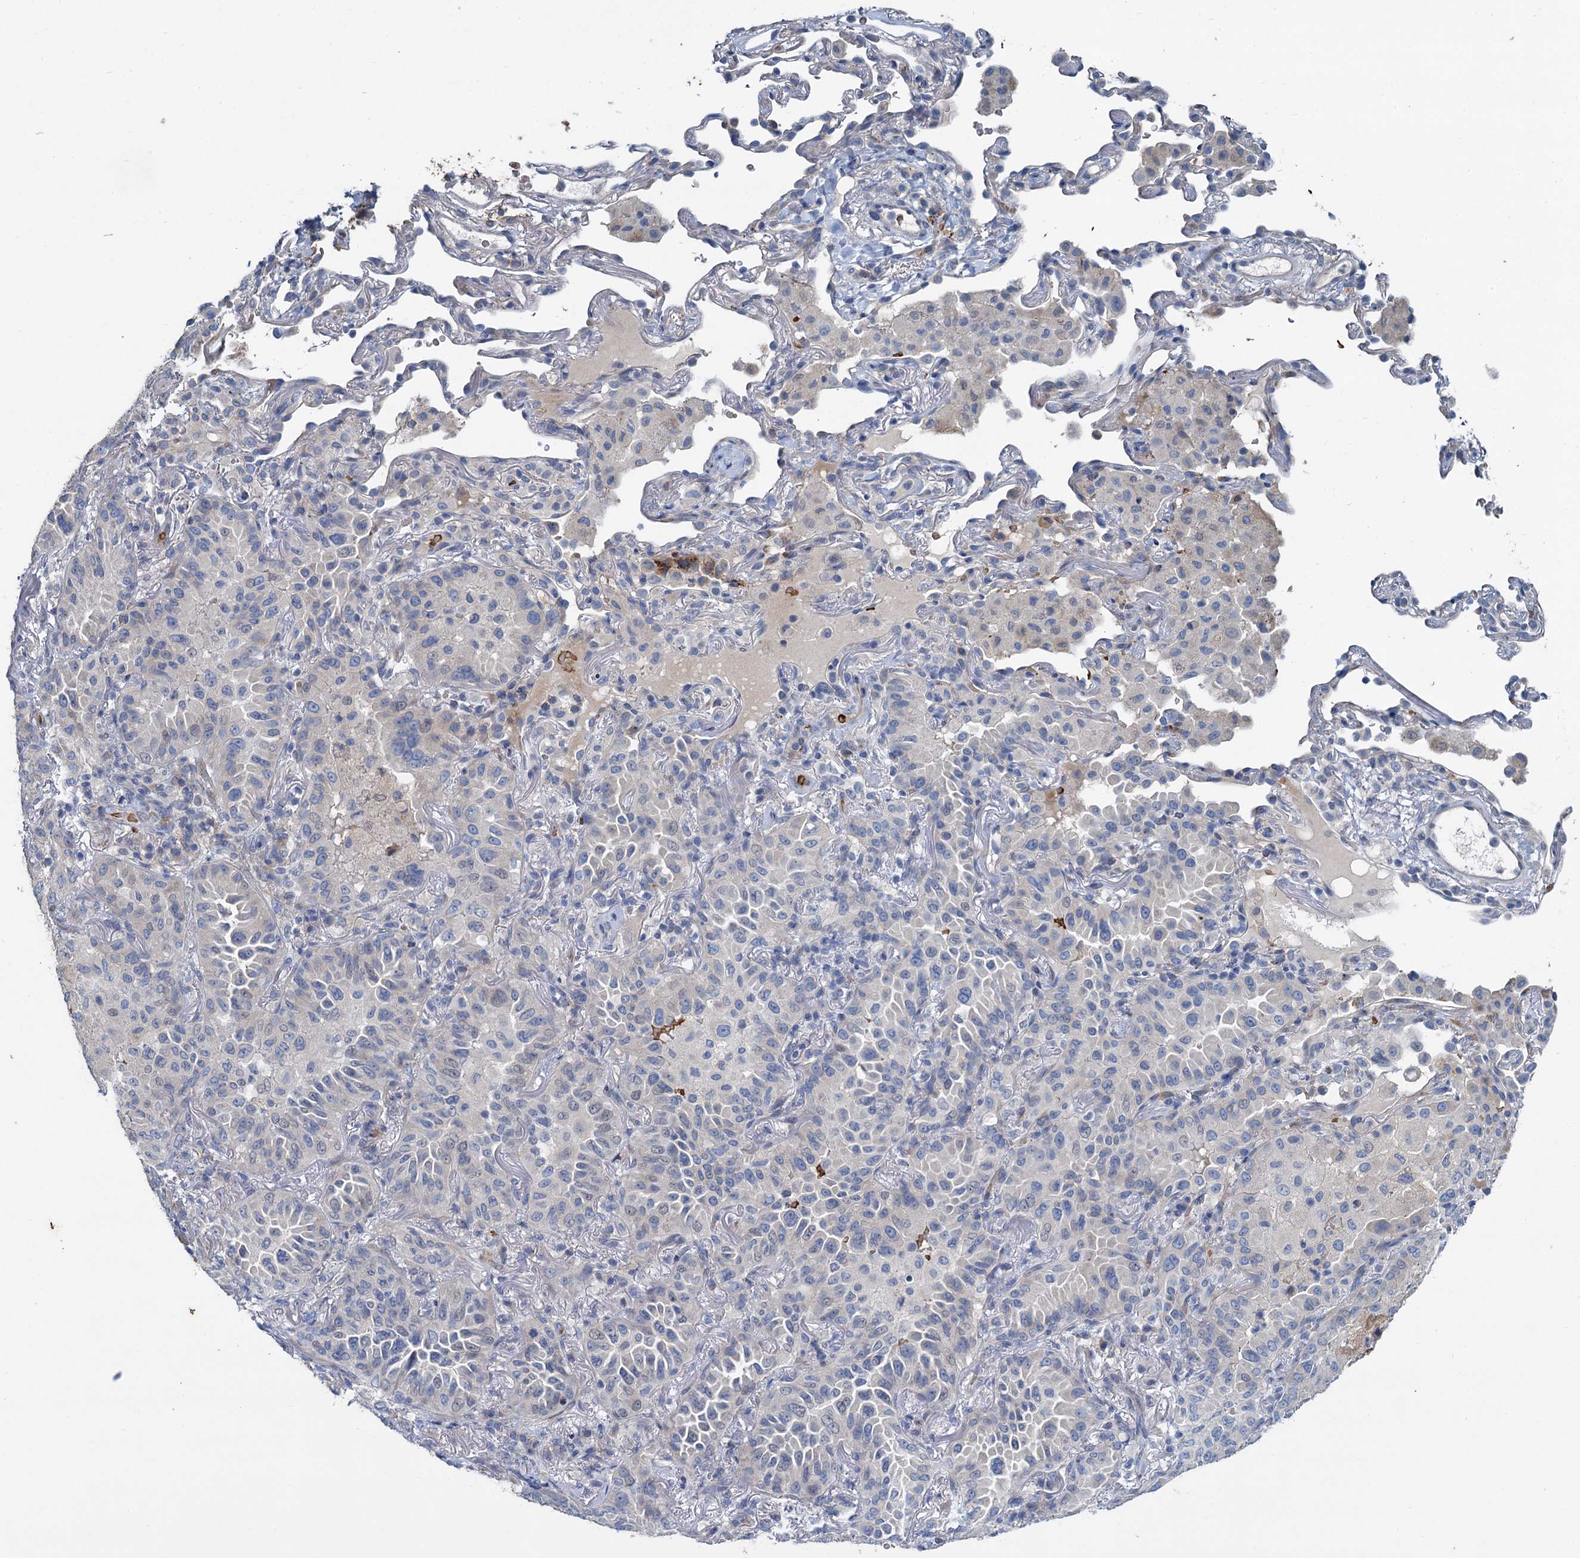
{"staining": {"intensity": "negative", "quantity": "none", "location": "none"}, "tissue": "lung cancer", "cell_type": "Tumor cells", "image_type": "cancer", "snomed": [{"axis": "morphology", "description": "Adenocarcinoma, NOS"}, {"axis": "topography", "description": "Lung"}], "caption": "The micrograph reveals no significant expression in tumor cells of lung cancer.", "gene": "TCTN2", "patient": {"sex": "female", "age": 69}}